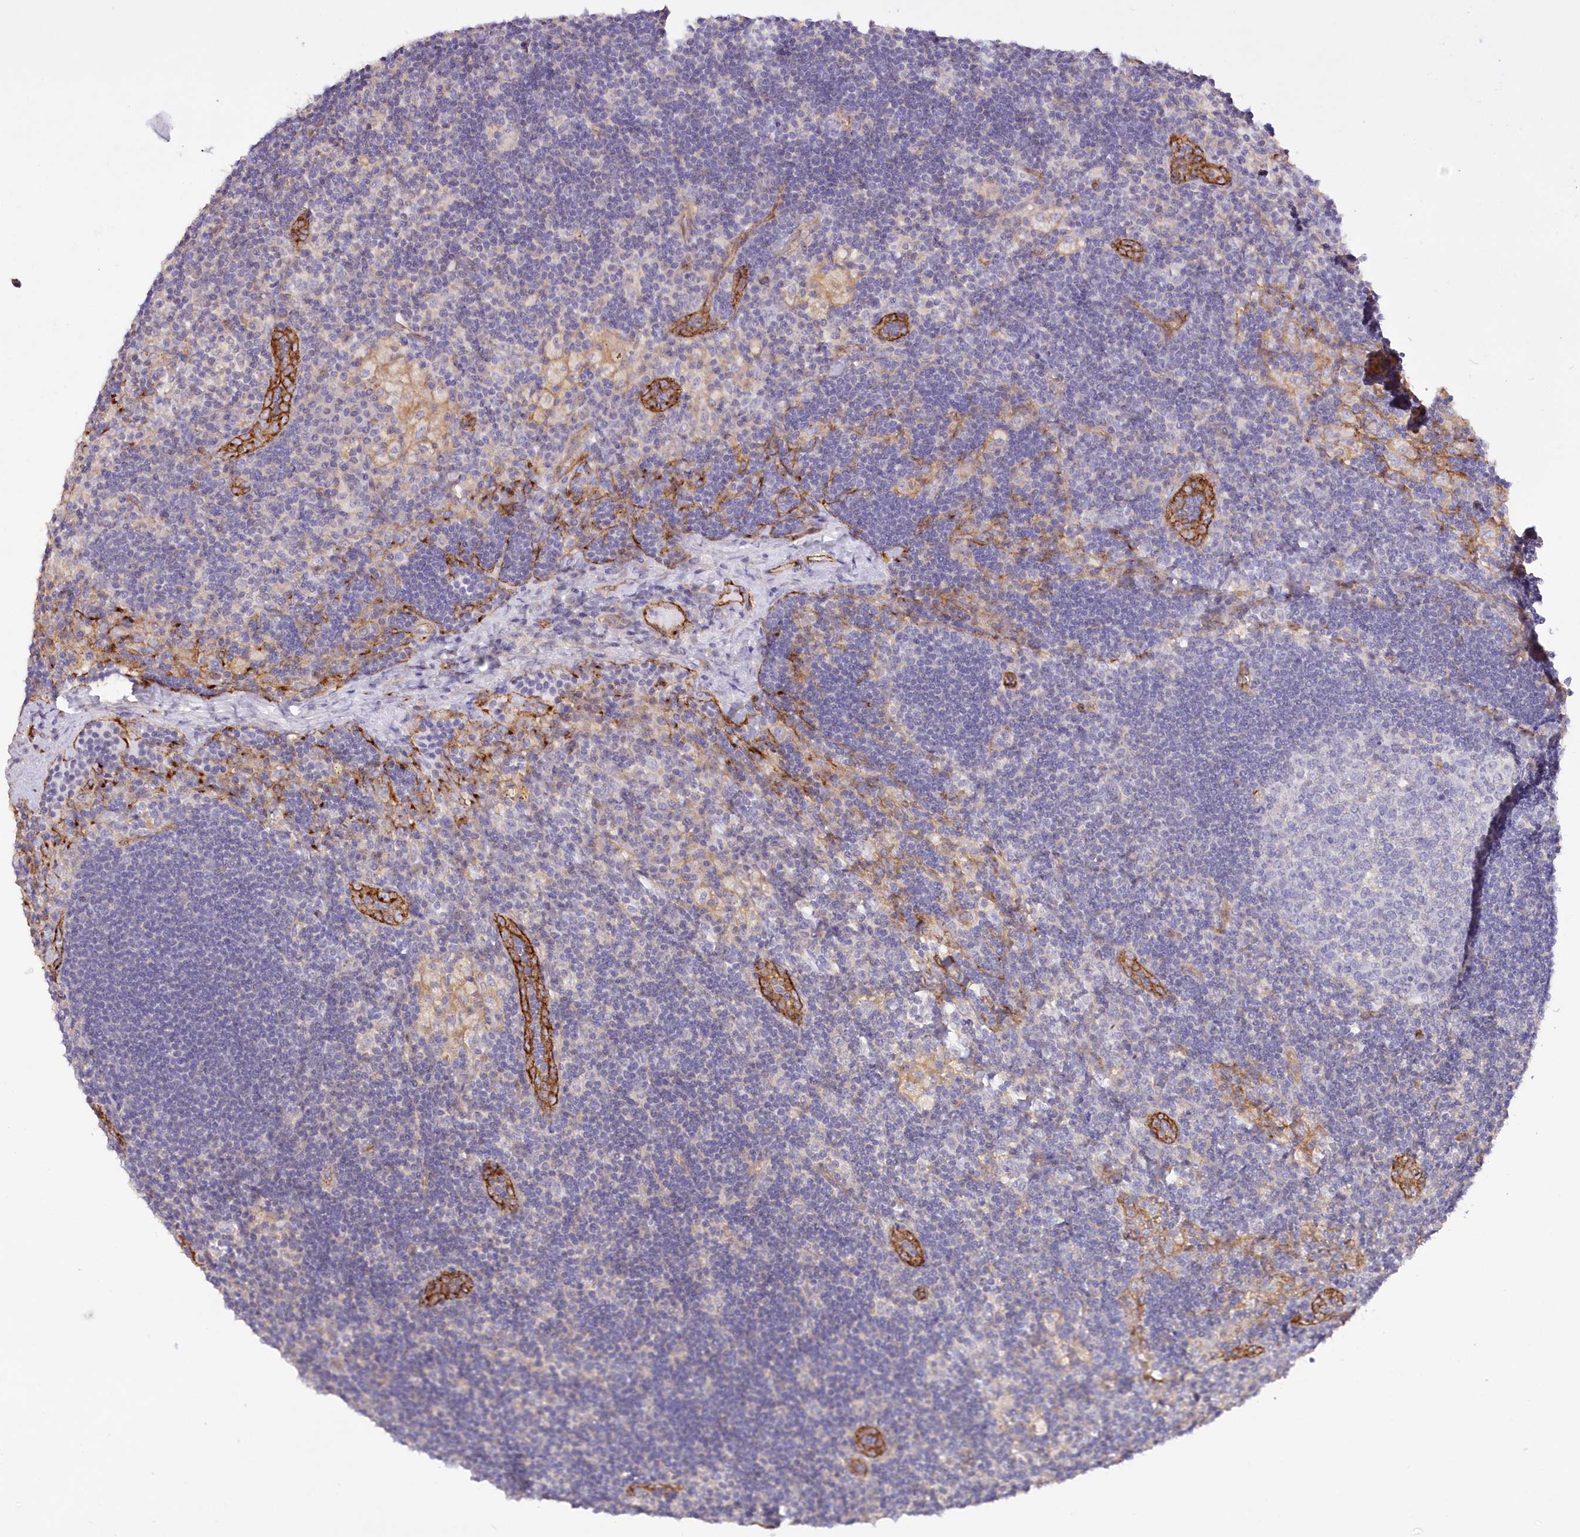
{"staining": {"intensity": "negative", "quantity": "none", "location": "none"}, "tissue": "lymph node", "cell_type": "Germinal center cells", "image_type": "normal", "snomed": [{"axis": "morphology", "description": "Normal tissue, NOS"}, {"axis": "topography", "description": "Lymph node"}], "caption": "DAB (3,3'-diaminobenzidine) immunohistochemical staining of normal human lymph node displays no significant positivity in germinal center cells. (Brightfield microscopy of DAB immunohistochemistry at high magnification).", "gene": "RAB11FIP5", "patient": {"sex": "male", "age": 24}}